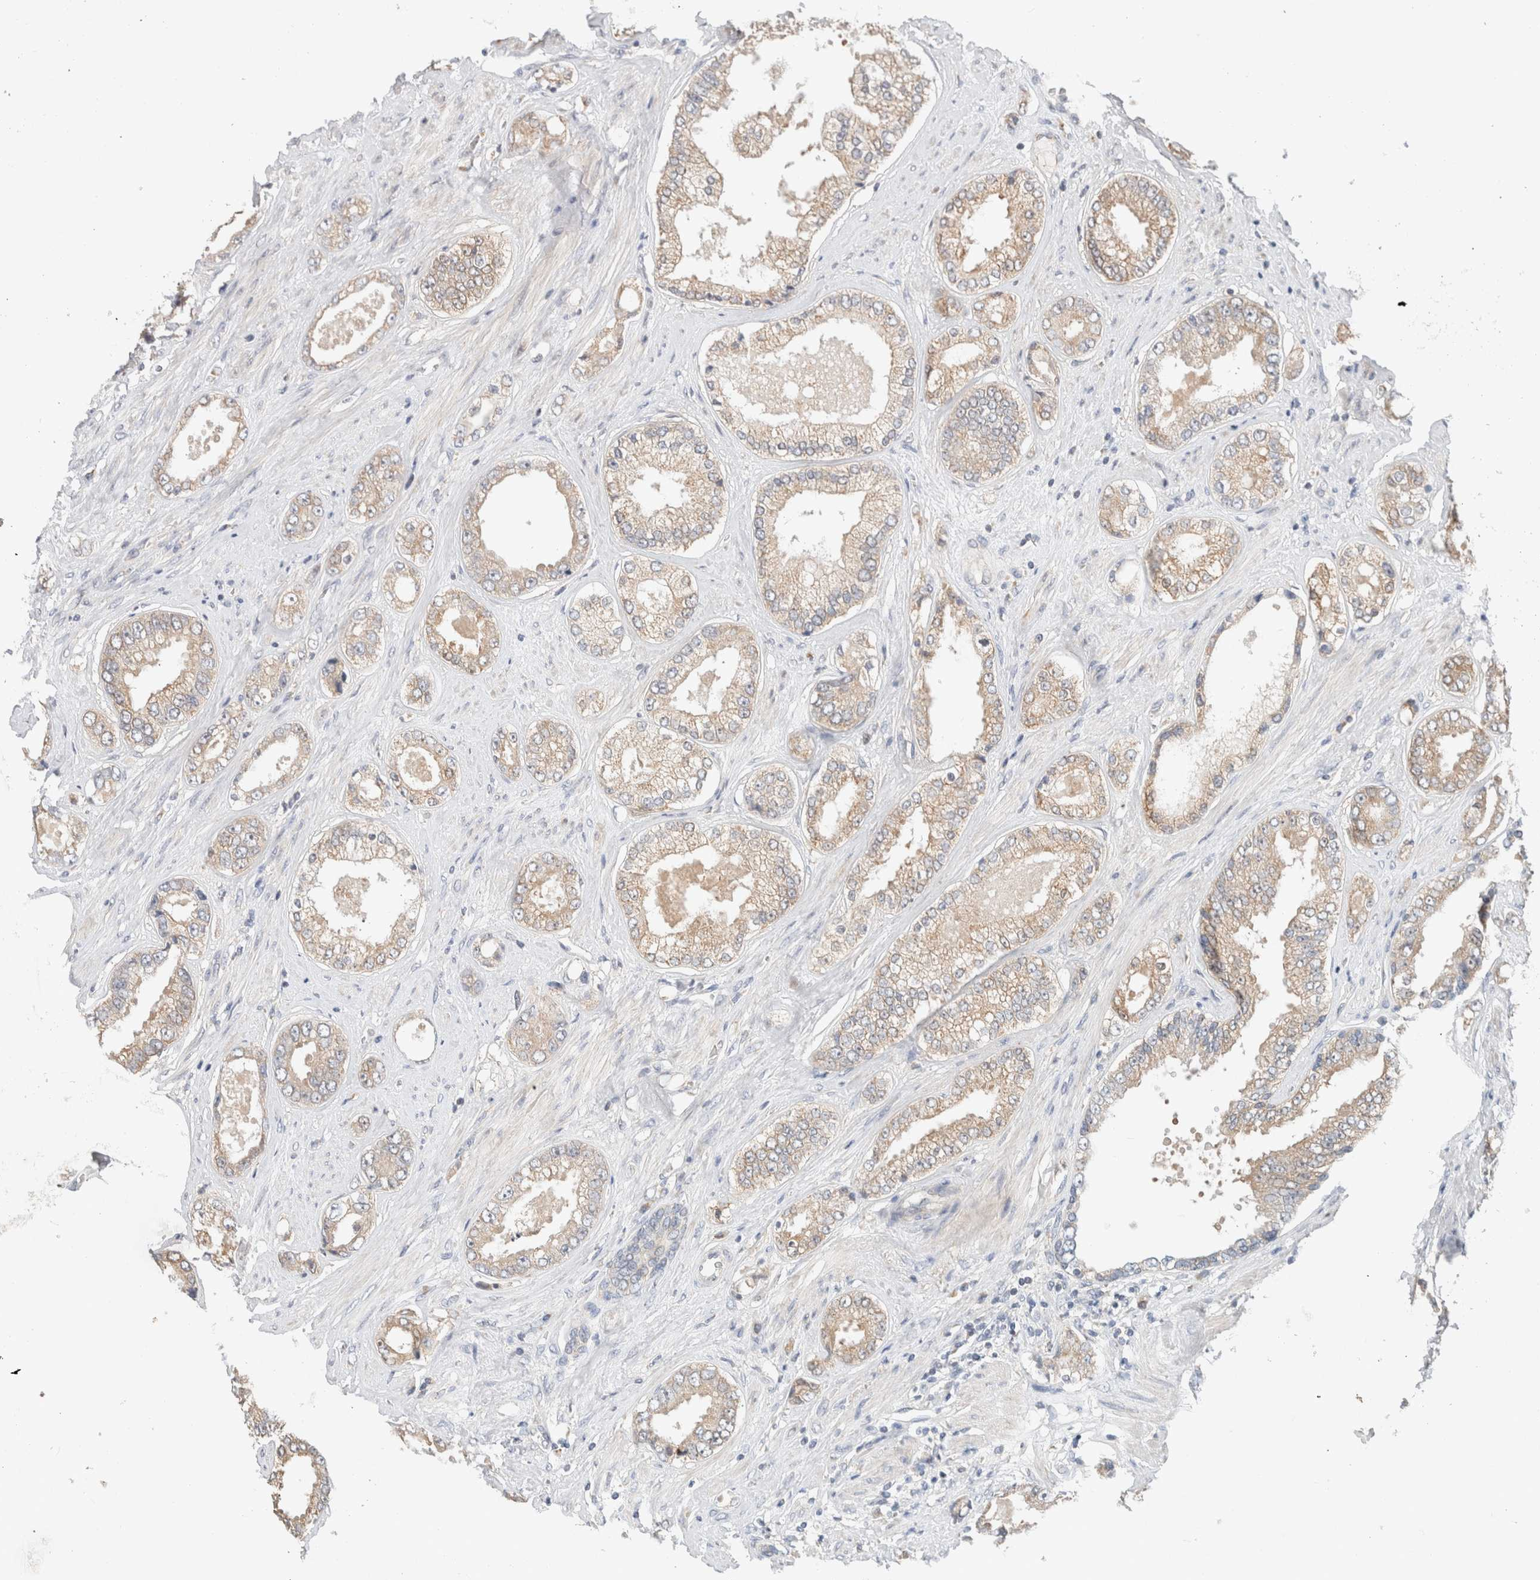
{"staining": {"intensity": "weak", "quantity": ">75%", "location": "cytoplasmic/membranous"}, "tissue": "prostate cancer", "cell_type": "Tumor cells", "image_type": "cancer", "snomed": [{"axis": "morphology", "description": "Adenocarcinoma, High grade"}, {"axis": "topography", "description": "Prostate"}], "caption": "Immunohistochemical staining of prostate cancer (adenocarcinoma (high-grade)) exhibits weak cytoplasmic/membranous protein positivity in about >75% of tumor cells.", "gene": "CA13", "patient": {"sex": "male", "age": 61}}